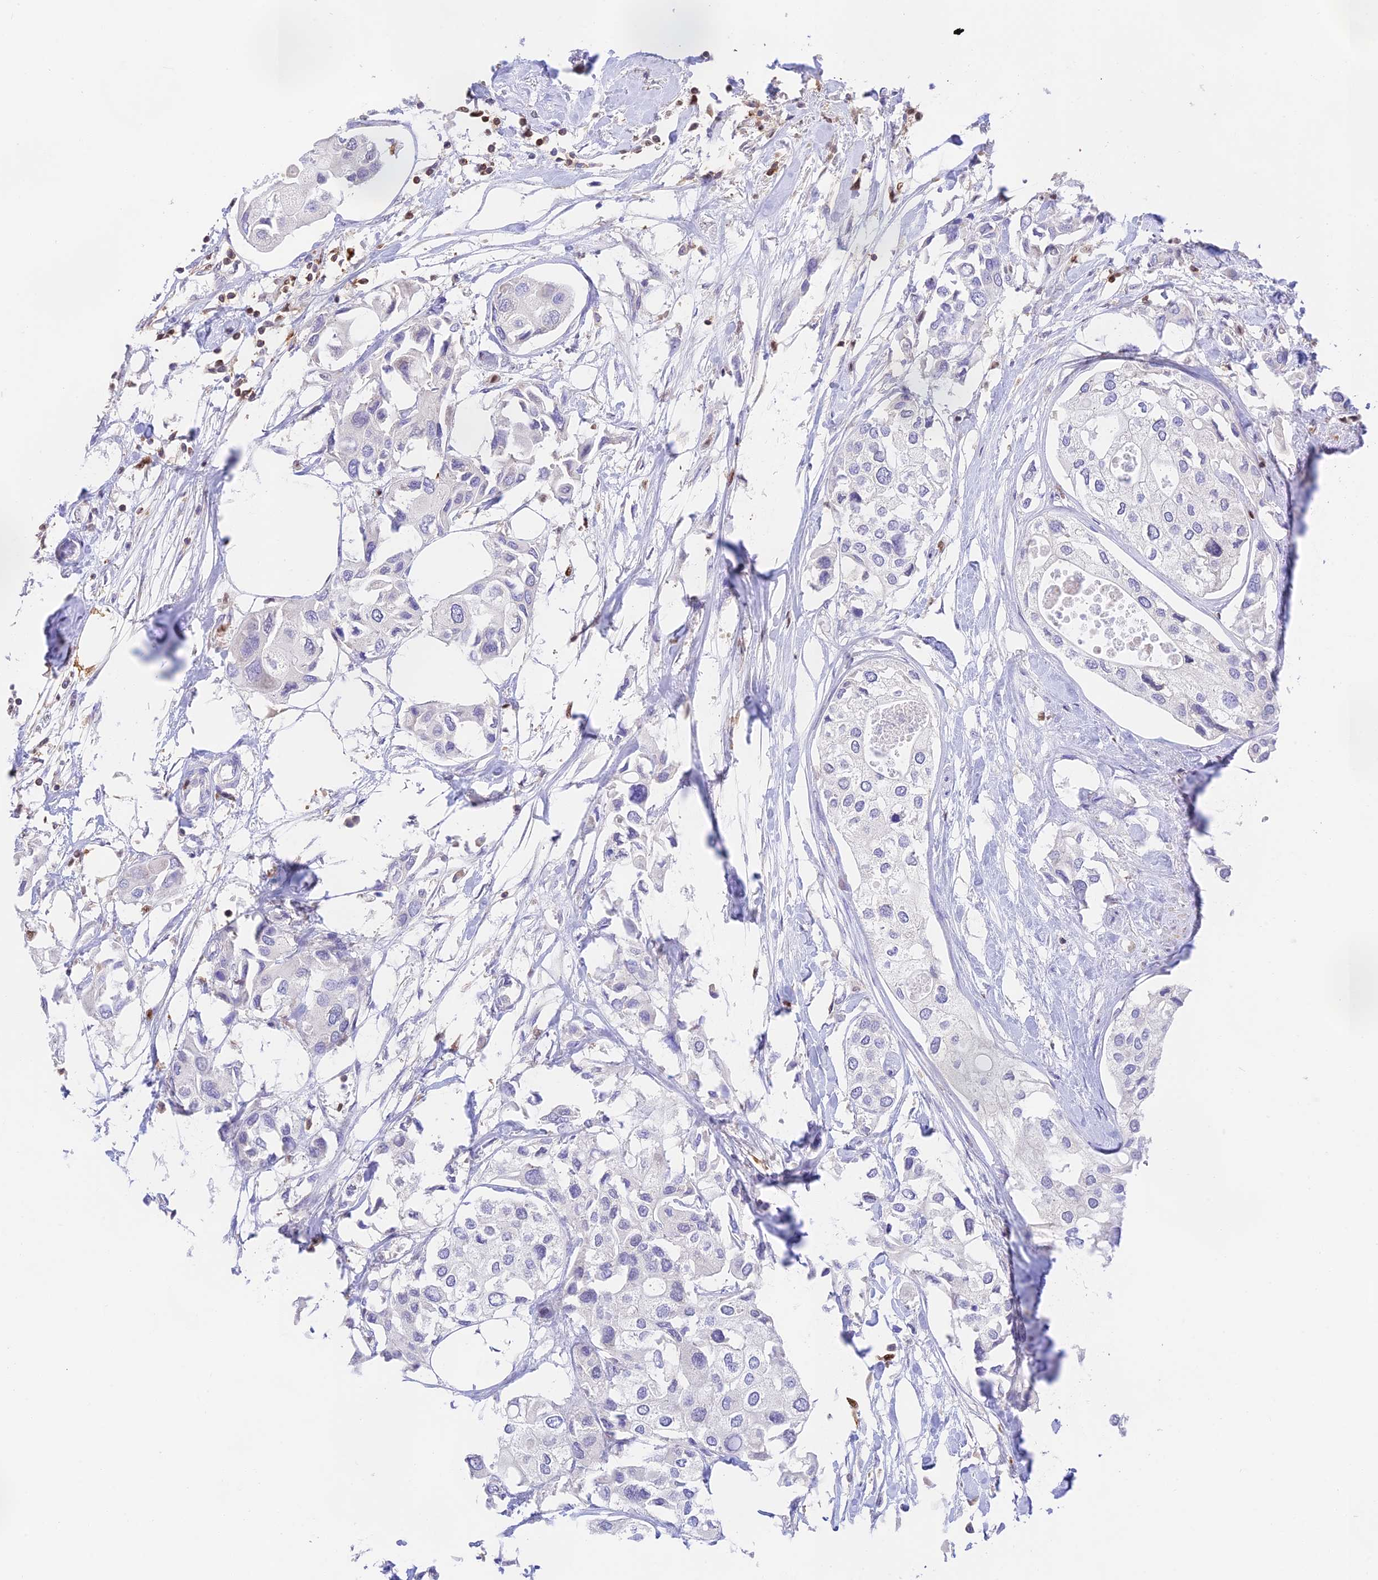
{"staining": {"intensity": "negative", "quantity": "none", "location": "none"}, "tissue": "urothelial cancer", "cell_type": "Tumor cells", "image_type": "cancer", "snomed": [{"axis": "morphology", "description": "Urothelial carcinoma, High grade"}, {"axis": "topography", "description": "Urinary bladder"}], "caption": "High magnification brightfield microscopy of urothelial cancer stained with DAB (3,3'-diaminobenzidine) (brown) and counterstained with hematoxylin (blue): tumor cells show no significant positivity.", "gene": "DENND1C", "patient": {"sex": "male", "age": 64}}